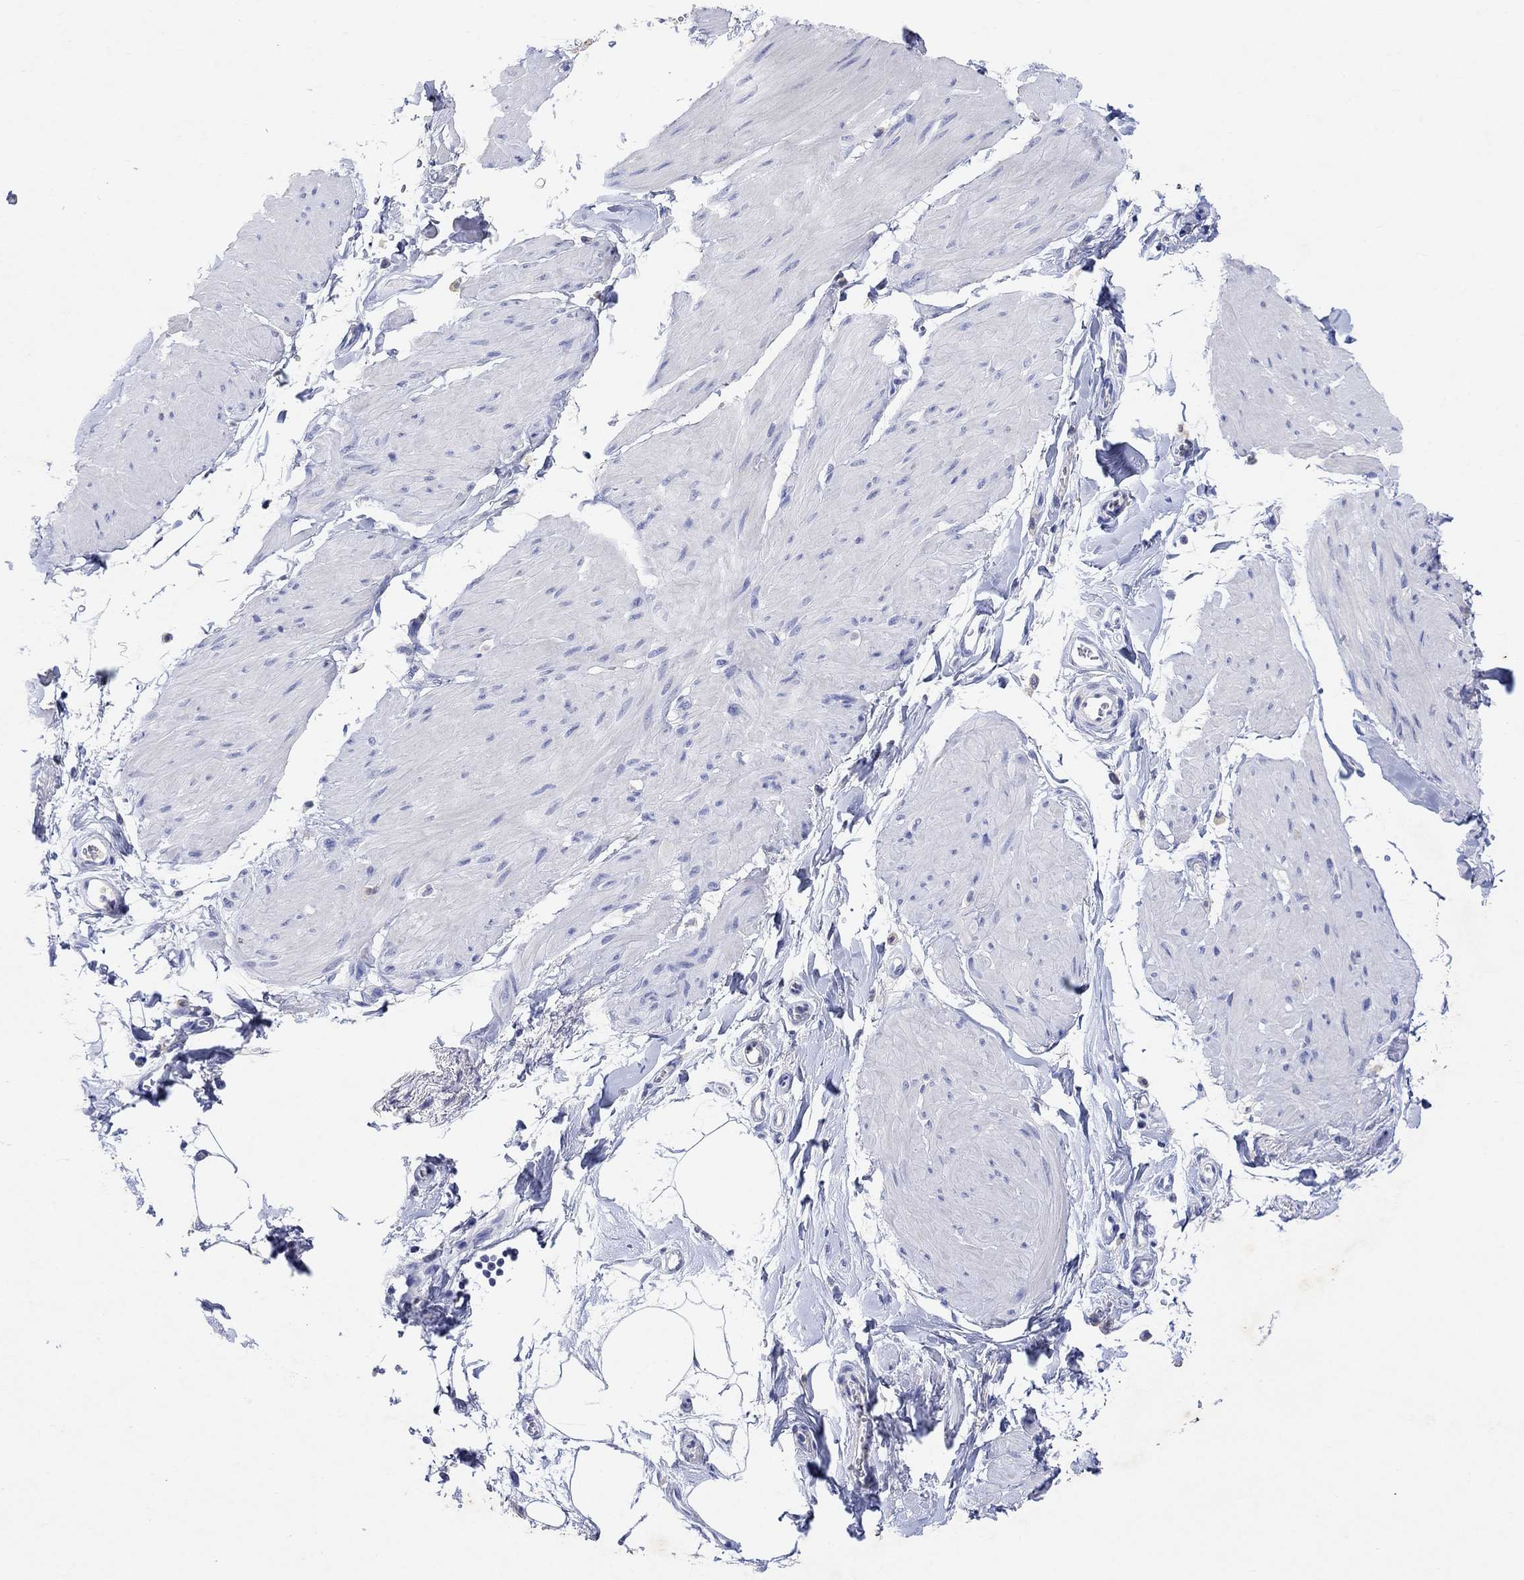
{"staining": {"intensity": "negative", "quantity": "none", "location": "none"}, "tissue": "smooth muscle", "cell_type": "Smooth muscle cells", "image_type": "normal", "snomed": [{"axis": "morphology", "description": "Normal tissue, NOS"}, {"axis": "topography", "description": "Adipose tissue"}, {"axis": "topography", "description": "Smooth muscle"}, {"axis": "topography", "description": "Peripheral nerve tissue"}], "caption": "Immunohistochemical staining of benign human smooth muscle displays no significant staining in smooth muscle cells. (DAB (3,3'-diaminobenzidine) IHC with hematoxylin counter stain).", "gene": "TYR", "patient": {"sex": "male", "age": 83}}